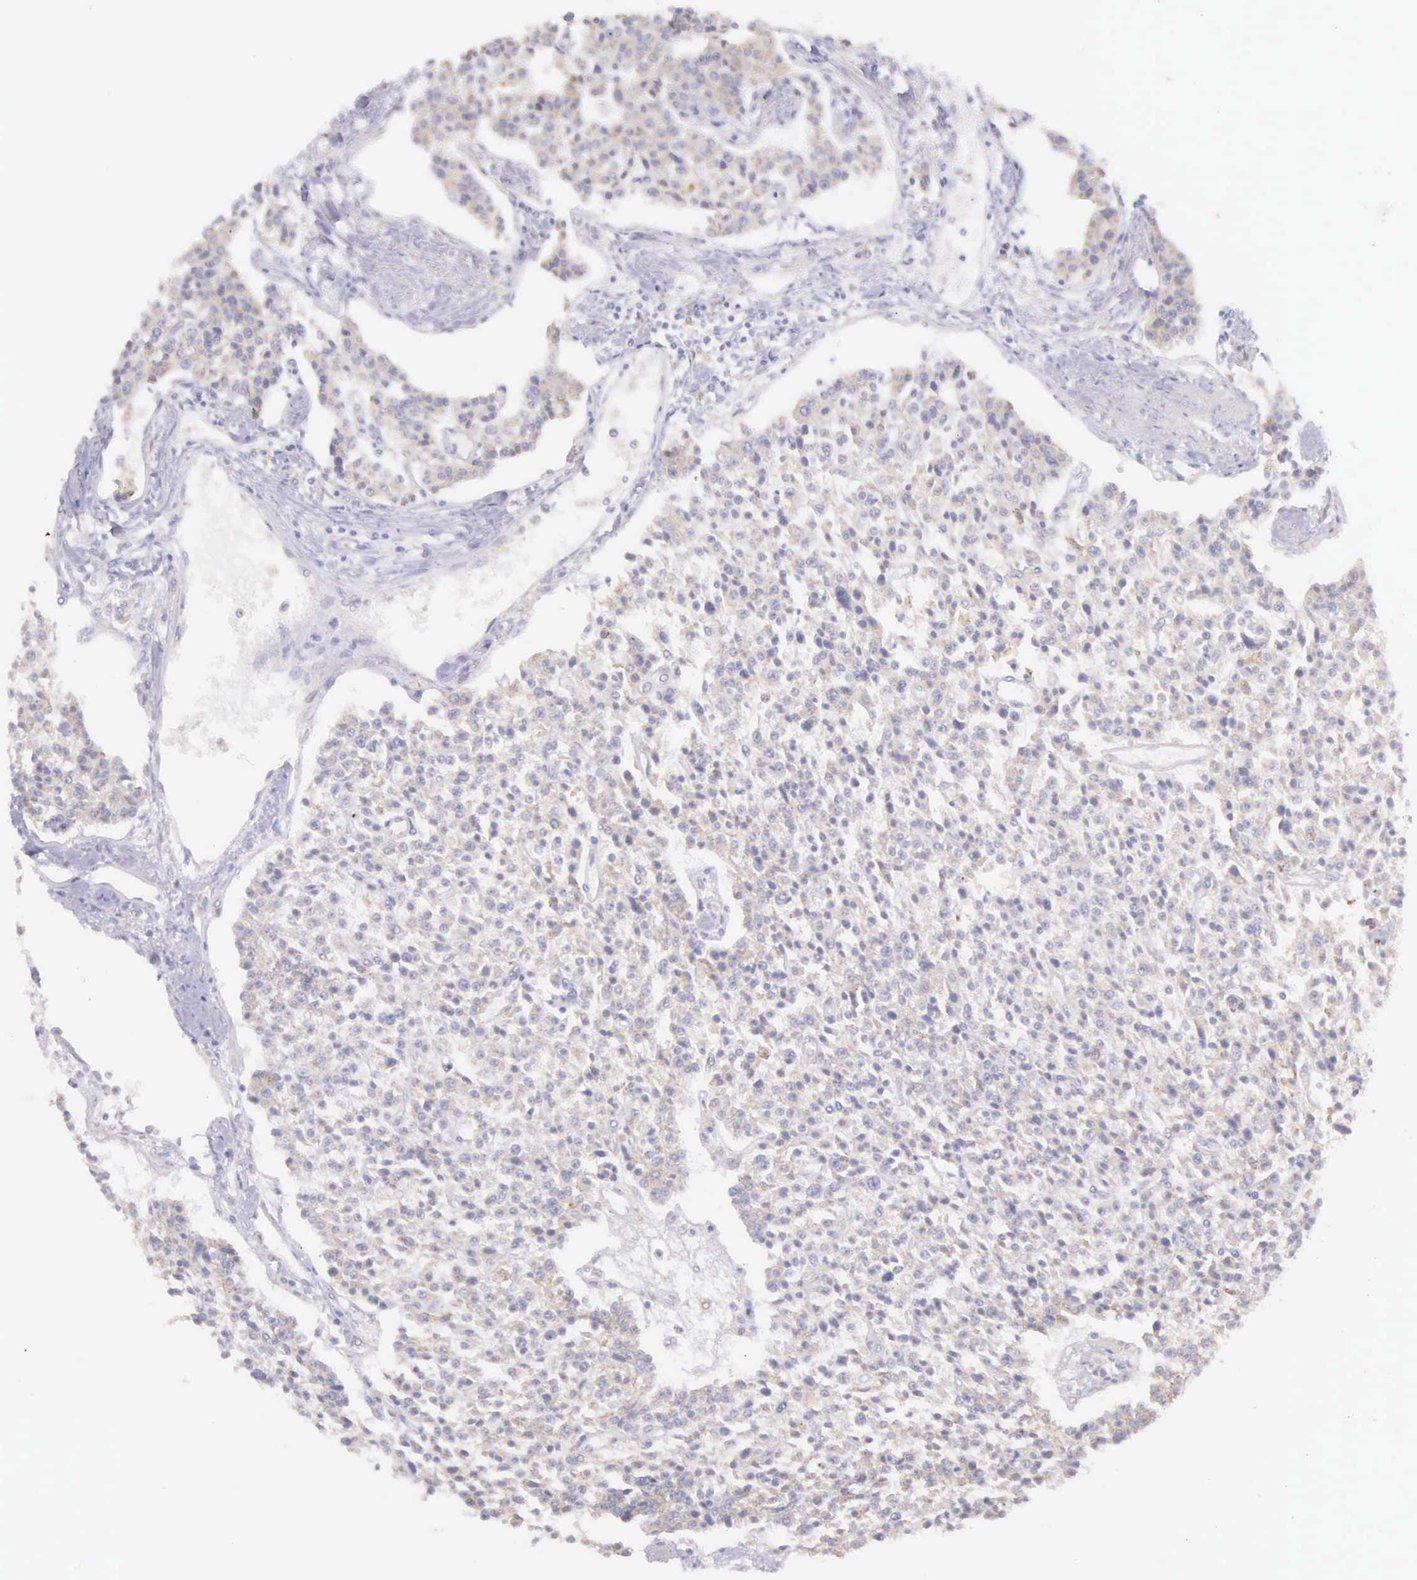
{"staining": {"intensity": "weak", "quantity": ">75%", "location": "cytoplasmic/membranous"}, "tissue": "carcinoid", "cell_type": "Tumor cells", "image_type": "cancer", "snomed": [{"axis": "morphology", "description": "Carcinoid, malignant, NOS"}, {"axis": "topography", "description": "Stomach"}], "caption": "Immunohistochemistry staining of carcinoid (malignant), which demonstrates low levels of weak cytoplasmic/membranous expression in about >75% of tumor cells indicating weak cytoplasmic/membranous protein expression. The staining was performed using DAB (brown) for protein detection and nuclei were counterstained in hematoxylin (blue).", "gene": "NSDHL", "patient": {"sex": "female", "age": 76}}